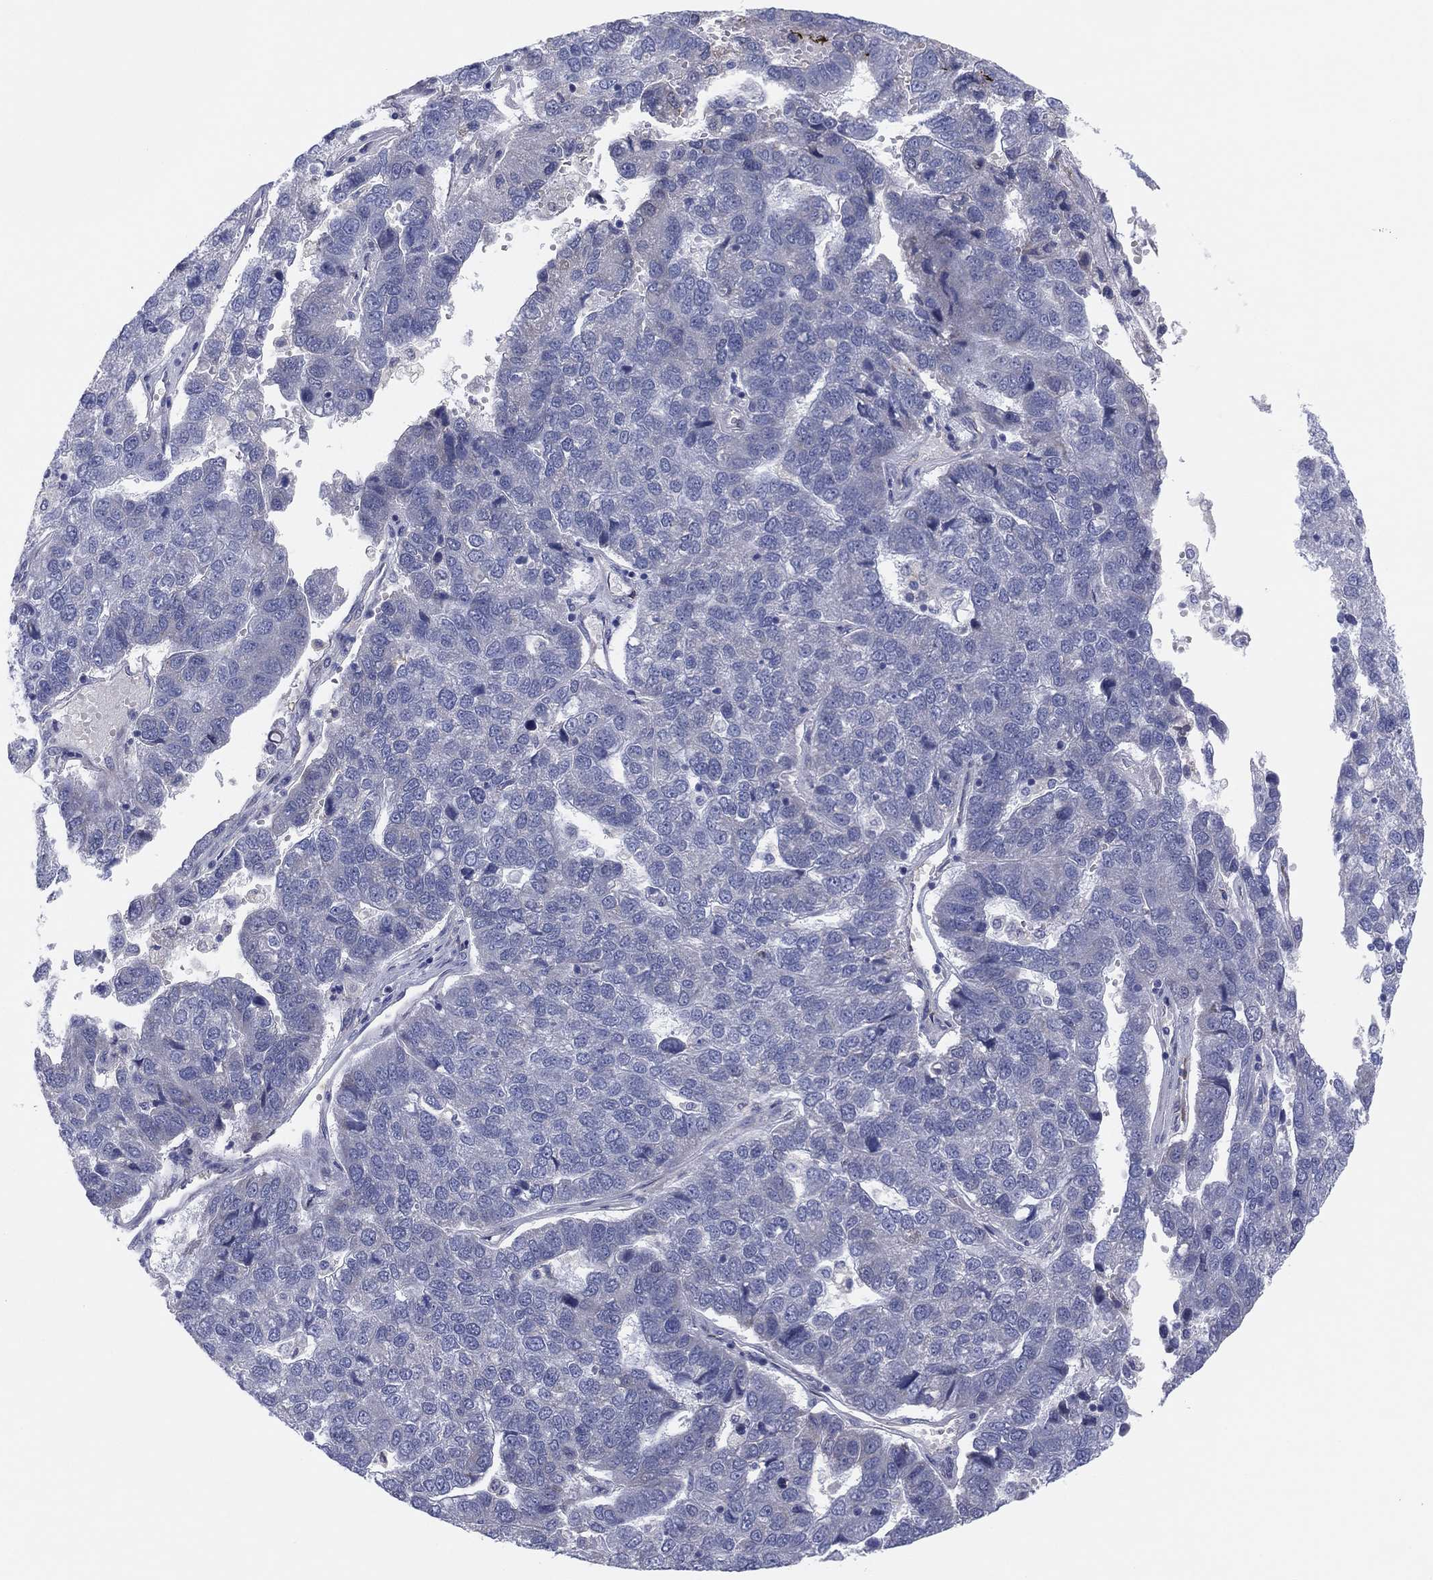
{"staining": {"intensity": "negative", "quantity": "none", "location": "none"}, "tissue": "pancreatic cancer", "cell_type": "Tumor cells", "image_type": "cancer", "snomed": [{"axis": "morphology", "description": "Adenocarcinoma, NOS"}, {"axis": "topography", "description": "Pancreas"}], "caption": "Tumor cells are negative for brown protein staining in pancreatic cancer (adenocarcinoma). (DAB (3,3'-diaminobenzidine) immunohistochemistry with hematoxylin counter stain).", "gene": "MLF1", "patient": {"sex": "female", "age": 61}}